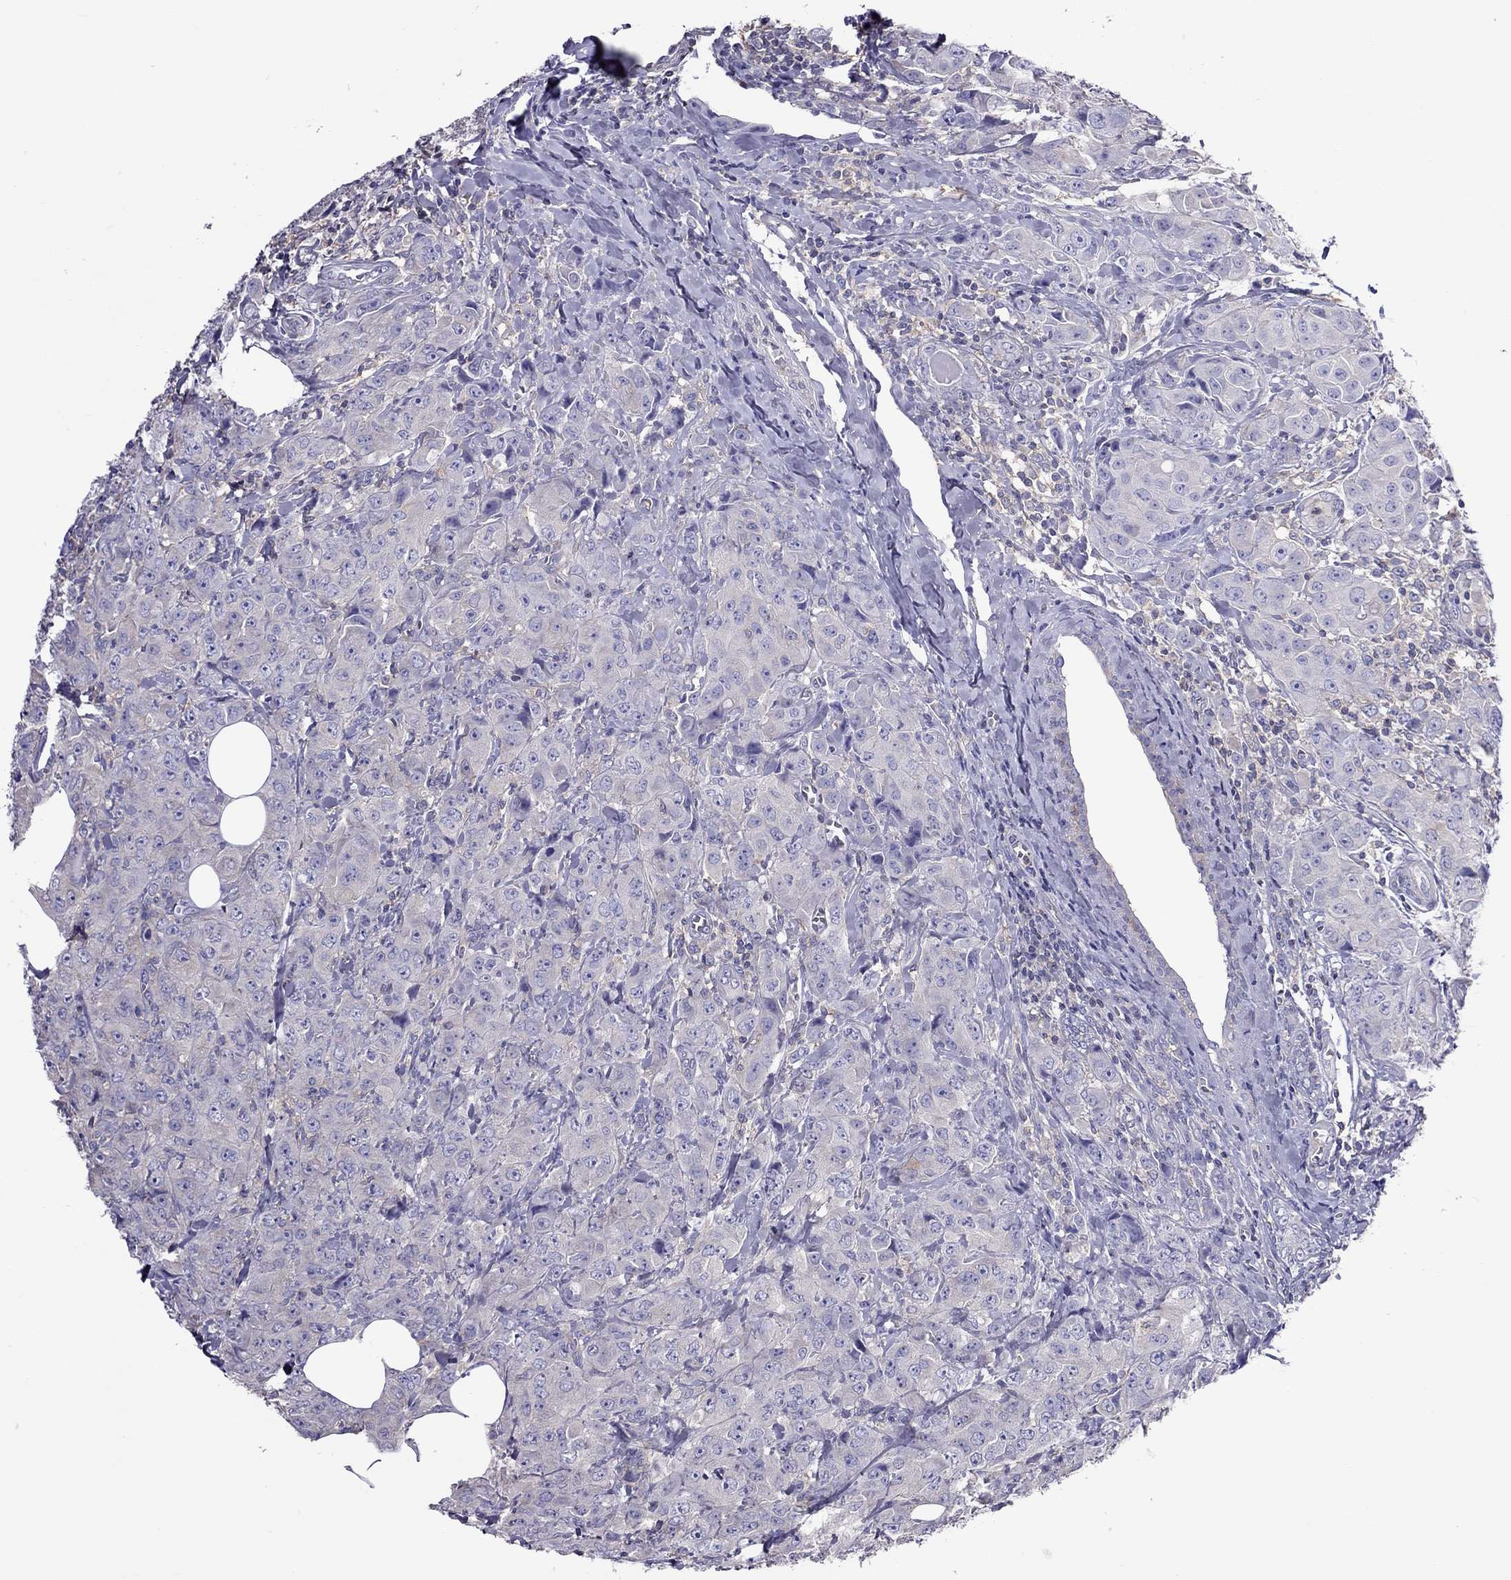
{"staining": {"intensity": "negative", "quantity": "none", "location": "none"}, "tissue": "breast cancer", "cell_type": "Tumor cells", "image_type": "cancer", "snomed": [{"axis": "morphology", "description": "Duct carcinoma"}, {"axis": "topography", "description": "Breast"}], "caption": "Tumor cells show no significant protein expression in breast cancer.", "gene": "TEX22", "patient": {"sex": "female", "age": 43}}